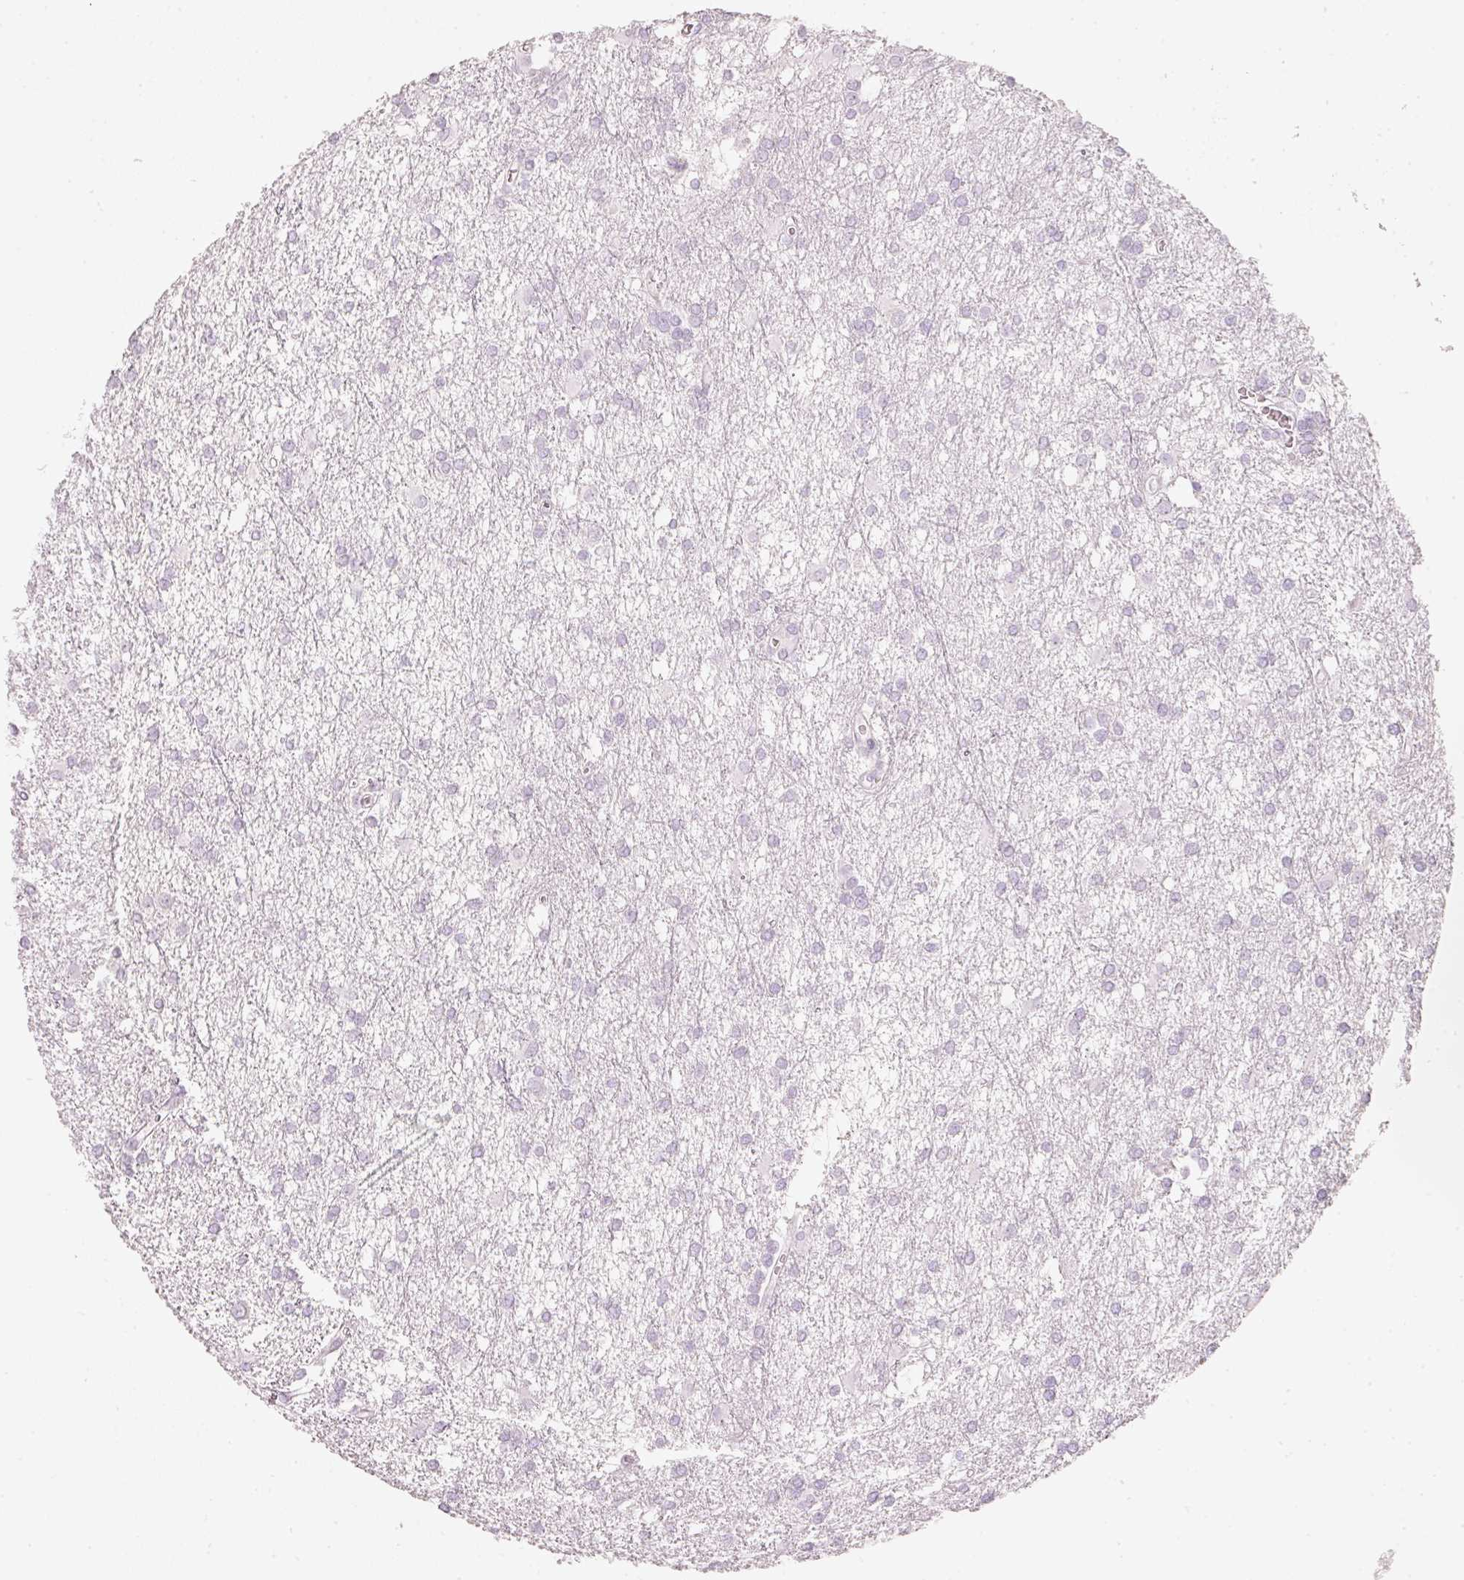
{"staining": {"intensity": "negative", "quantity": "none", "location": "none"}, "tissue": "glioma", "cell_type": "Tumor cells", "image_type": "cancer", "snomed": [{"axis": "morphology", "description": "Glioma, malignant, High grade"}, {"axis": "topography", "description": "Brain"}], "caption": "High power microscopy micrograph of an immunohistochemistry (IHC) image of malignant glioma (high-grade), revealing no significant staining in tumor cells.", "gene": "PDXDC1", "patient": {"sex": "male", "age": 48}}